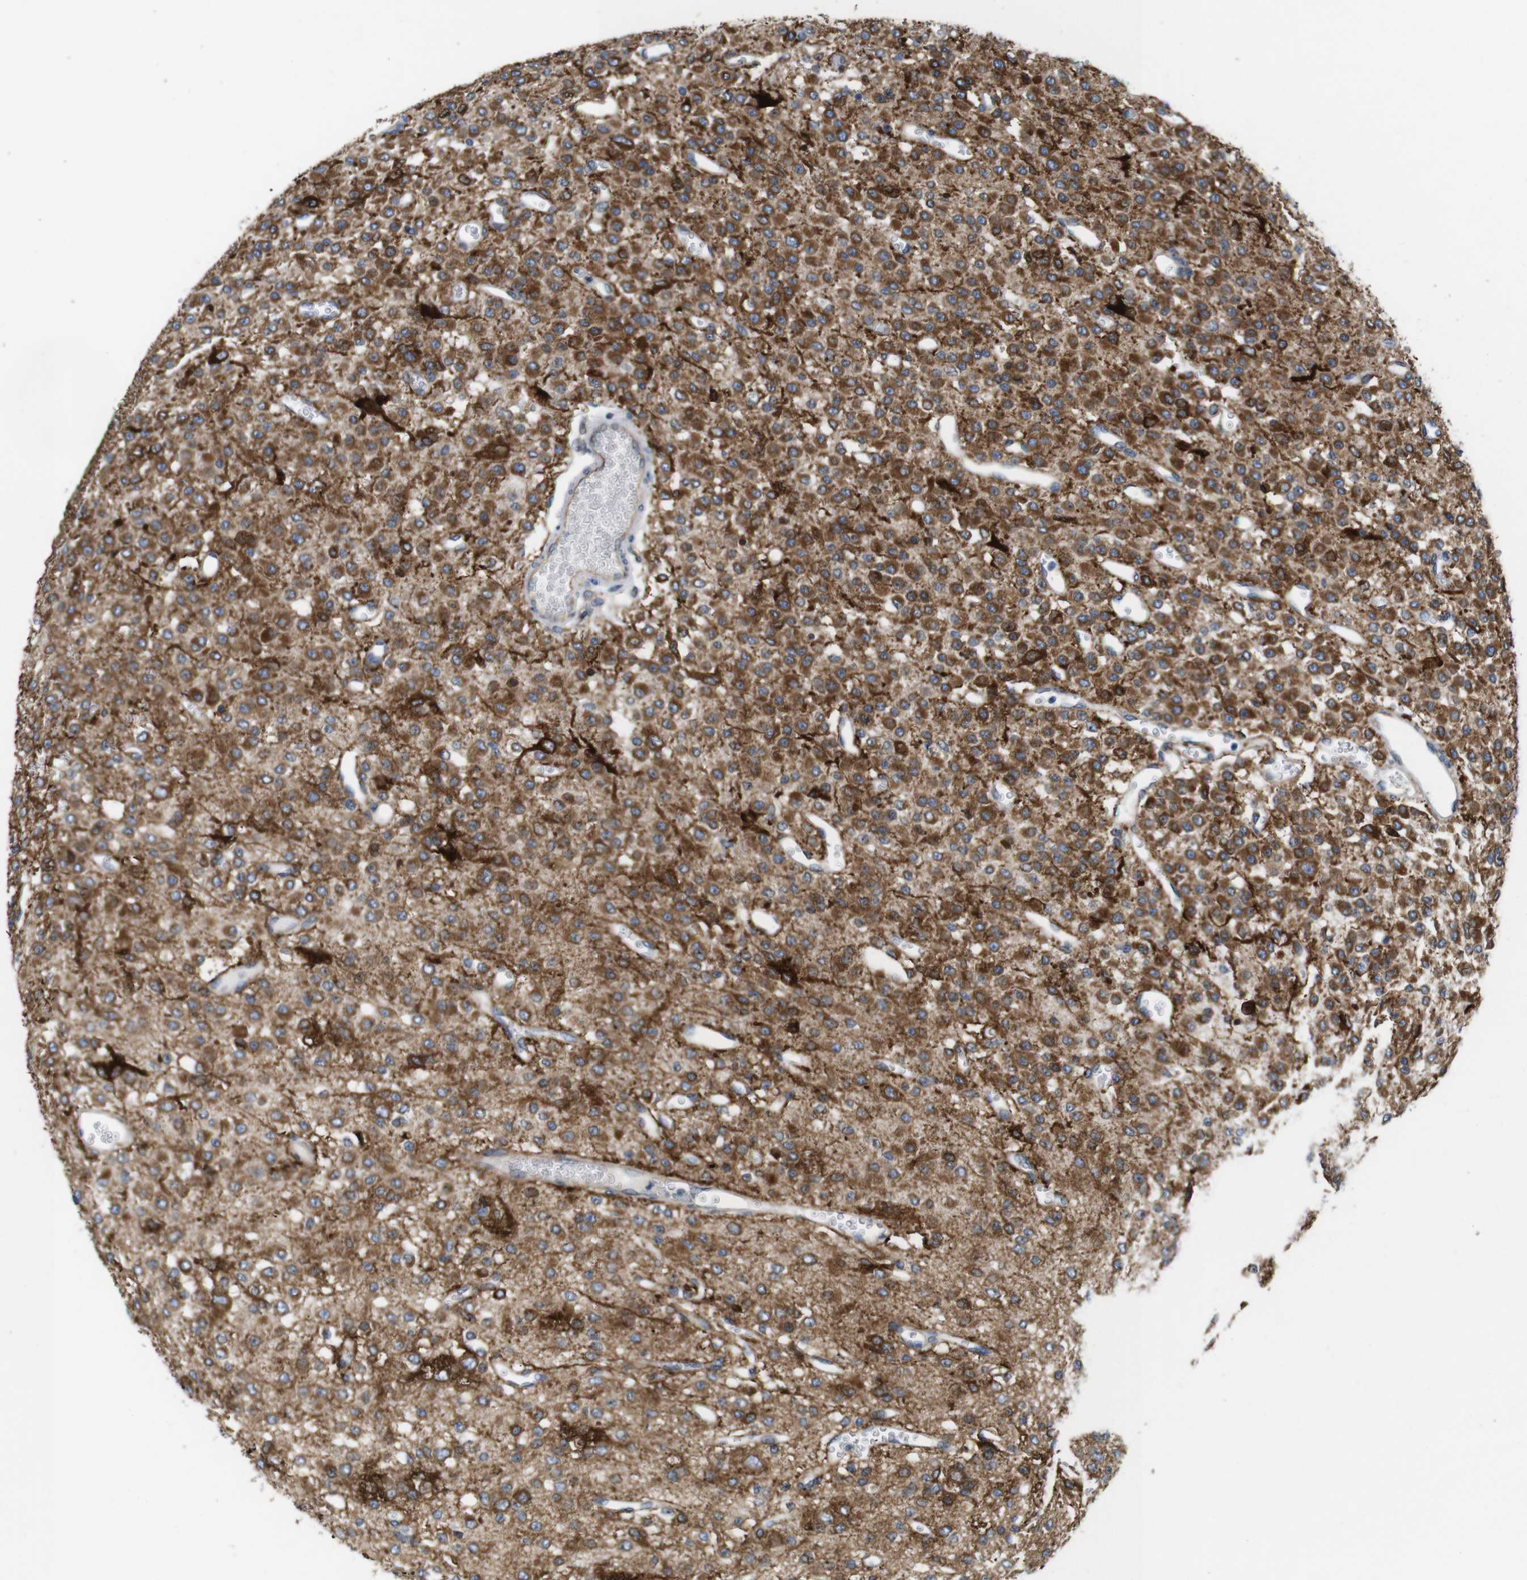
{"staining": {"intensity": "moderate", "quantity": ">75%", "location": "cytoplasmic/membranous"}, "tissue": "glioma", "cell_type": "Tumor cells", "image_type": "cancer", "snomed": [{"axis": "morphology", "description": "Glioma, malignant, Low grade"}, {"axis": "topography", "description": "Brain"}], "caption": "High-power microscopy captured an immunohistochemistry photomicrograph of malignant glioma (low-grade), revealing moderate cytoplasmic/membranous staining in approximately >75% of tumor cells. The protein is stained brown, and the nuclei are stained in blue (DAB IHC with brightfield microscopy, high magnification).", "gene": "HACD3", "patient": {"sex": "male", "age": 38}}